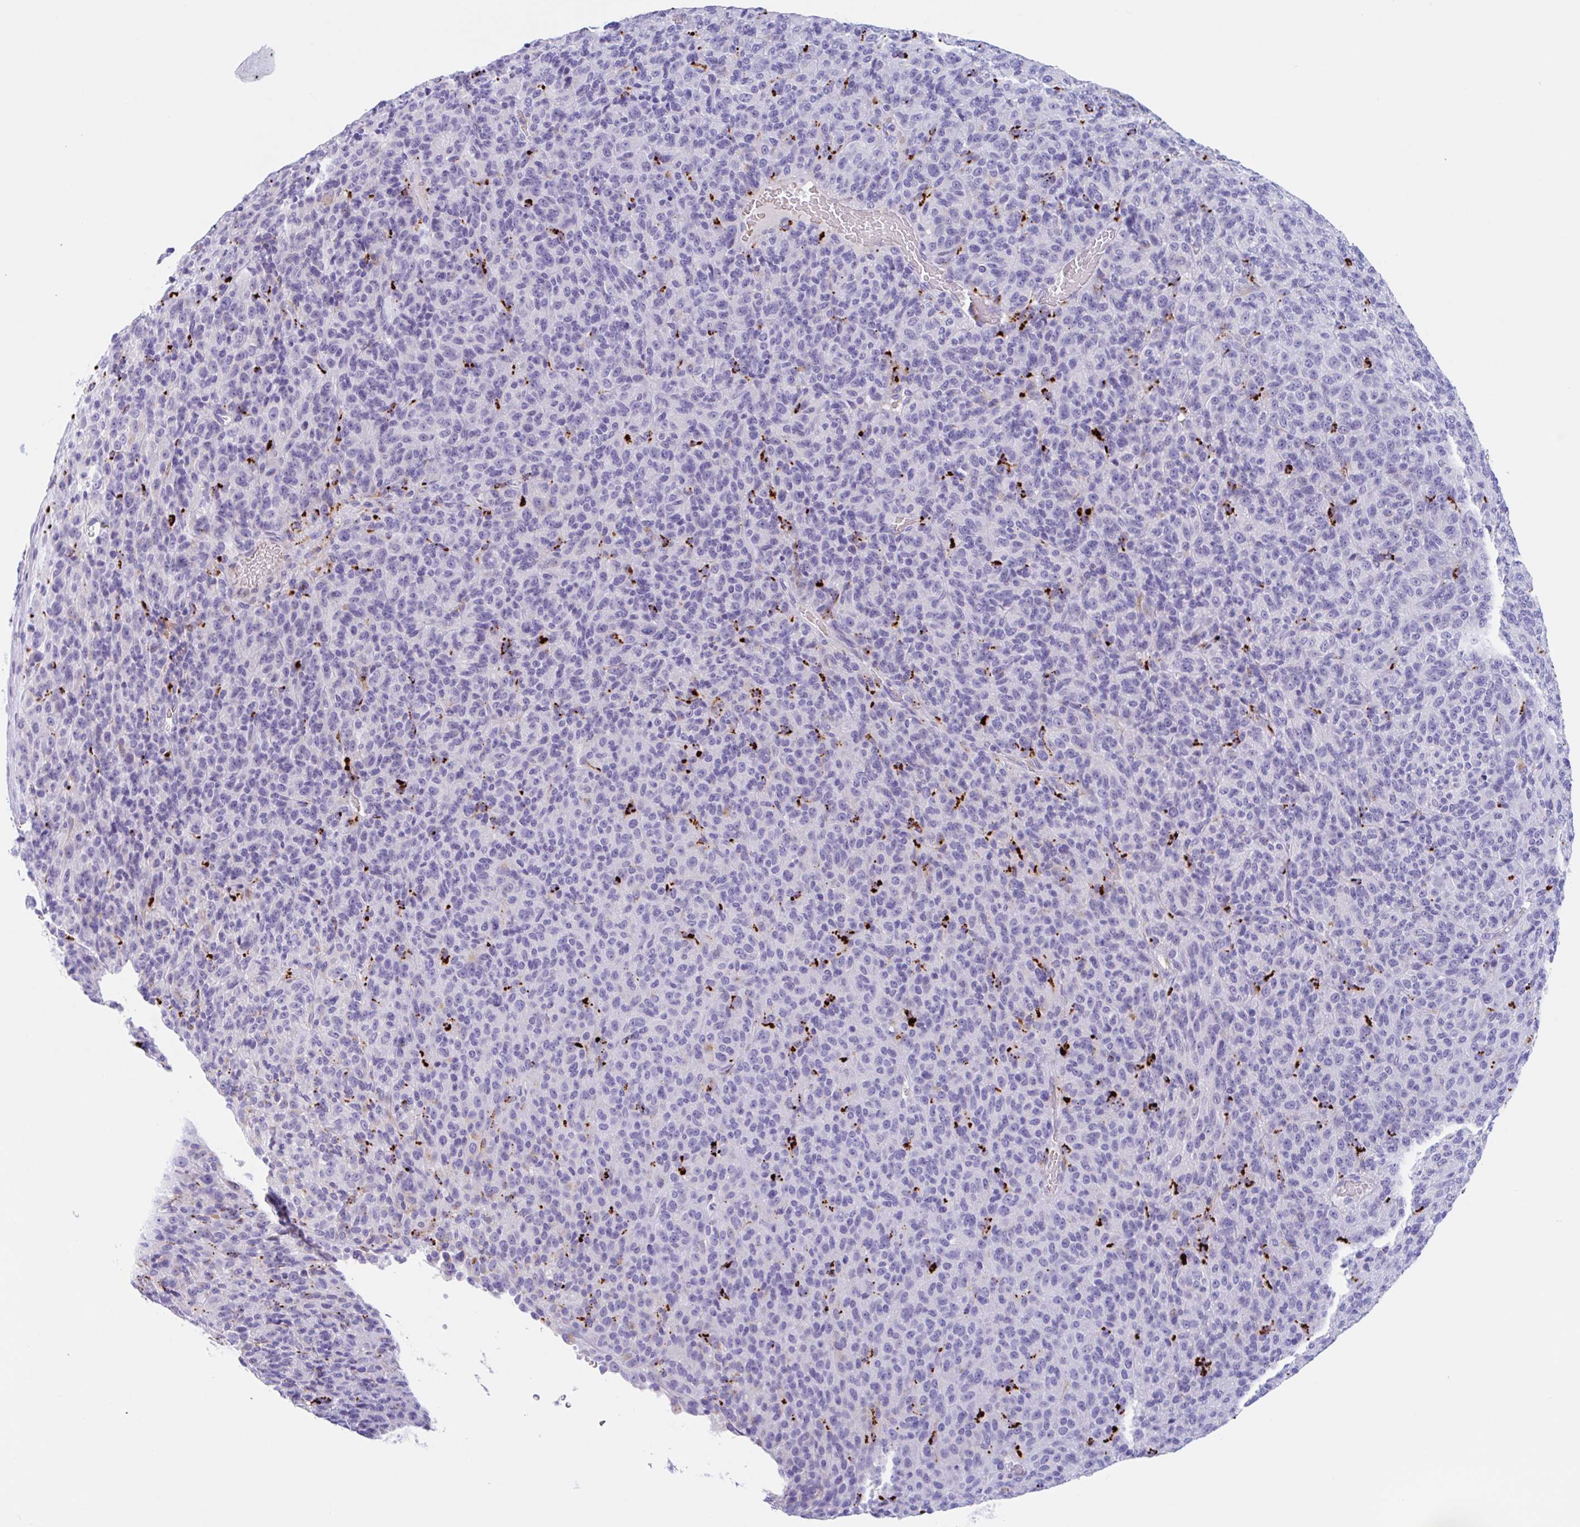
{"staining": {"intensity": "negative", "quantity": "none", "location": "none"}, "tissue": "melanoma", "cell_type": "Tumor cells", "image_type": "cancer", "snomed": [{"axis": "morphology", "description": "Malignant melanoma, Metastatic site"}, {"axis": "topography", "description": "Brain"}], "caption": "Immunohistochemical staining of malignant melanoma (metastatic site) shows no significant expression in tumor cells. (DAB immunohistochemistry (IHC) visualized using brightfield microscopy, high magnification).", "gene": "ANKRD9", "patient": {"sex": "female", "age": 56}}